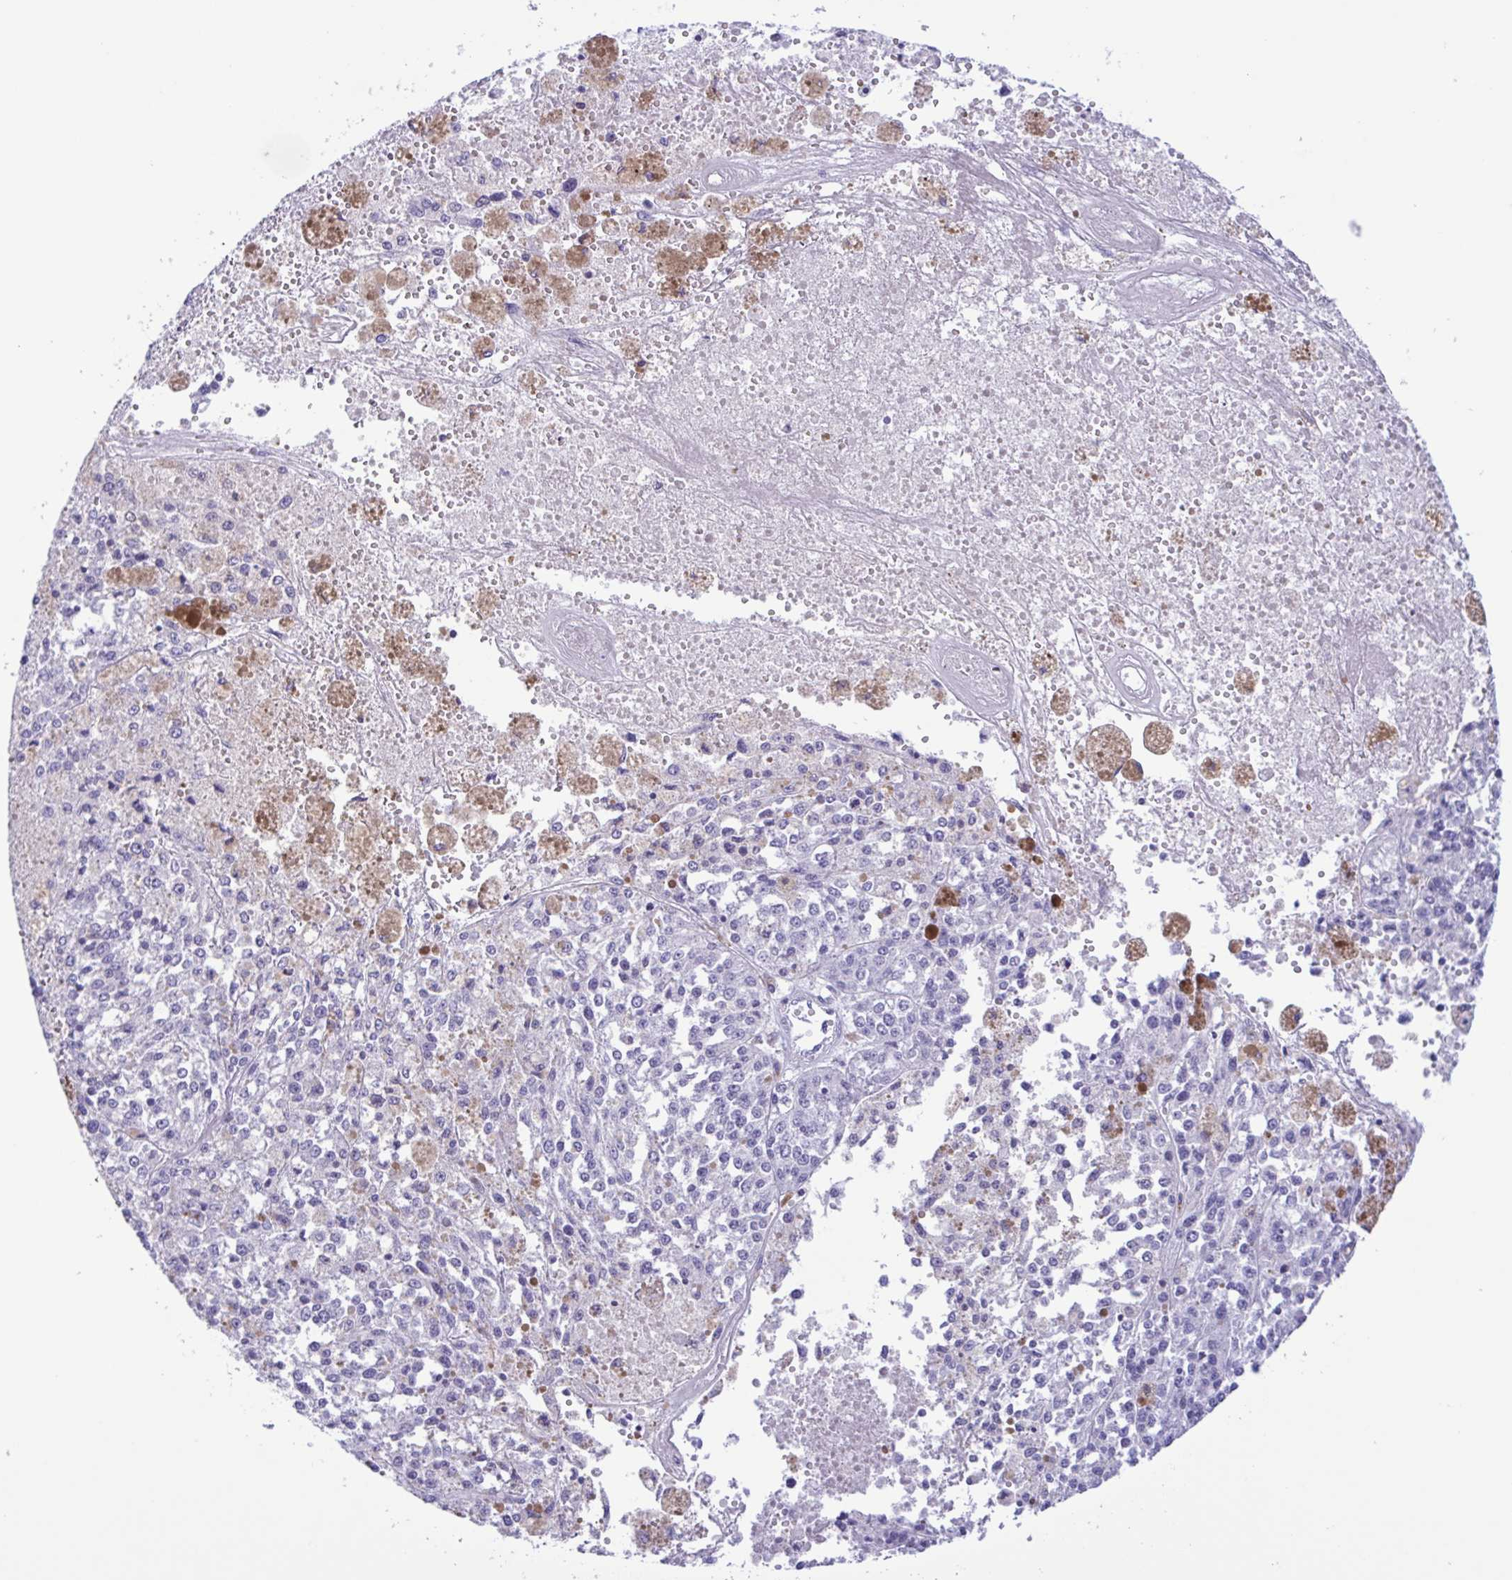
{"staining": {"intensity": "negative", "quantity": "none", "location": "none"}, "tissue": "melanoma", "cell_type": "Tumor cells", "image_type": "cancer", "snomed": [{"axis": "morphology", "description": "Malignant melanoma, Metastatic site"}, {"axis": "topography", "description": "Lymph node"}], "caption": "High magnification brightfield microscopy of malignant melanoma (metastatic site) stained with DAB (3,3'-diaminobenzidine) (brown) and counterstained with hematoxylin (blue): tumor cells show no significant positivity.", "gene": "TSPY2", "patient": {"sex": "female", "age": 64}}